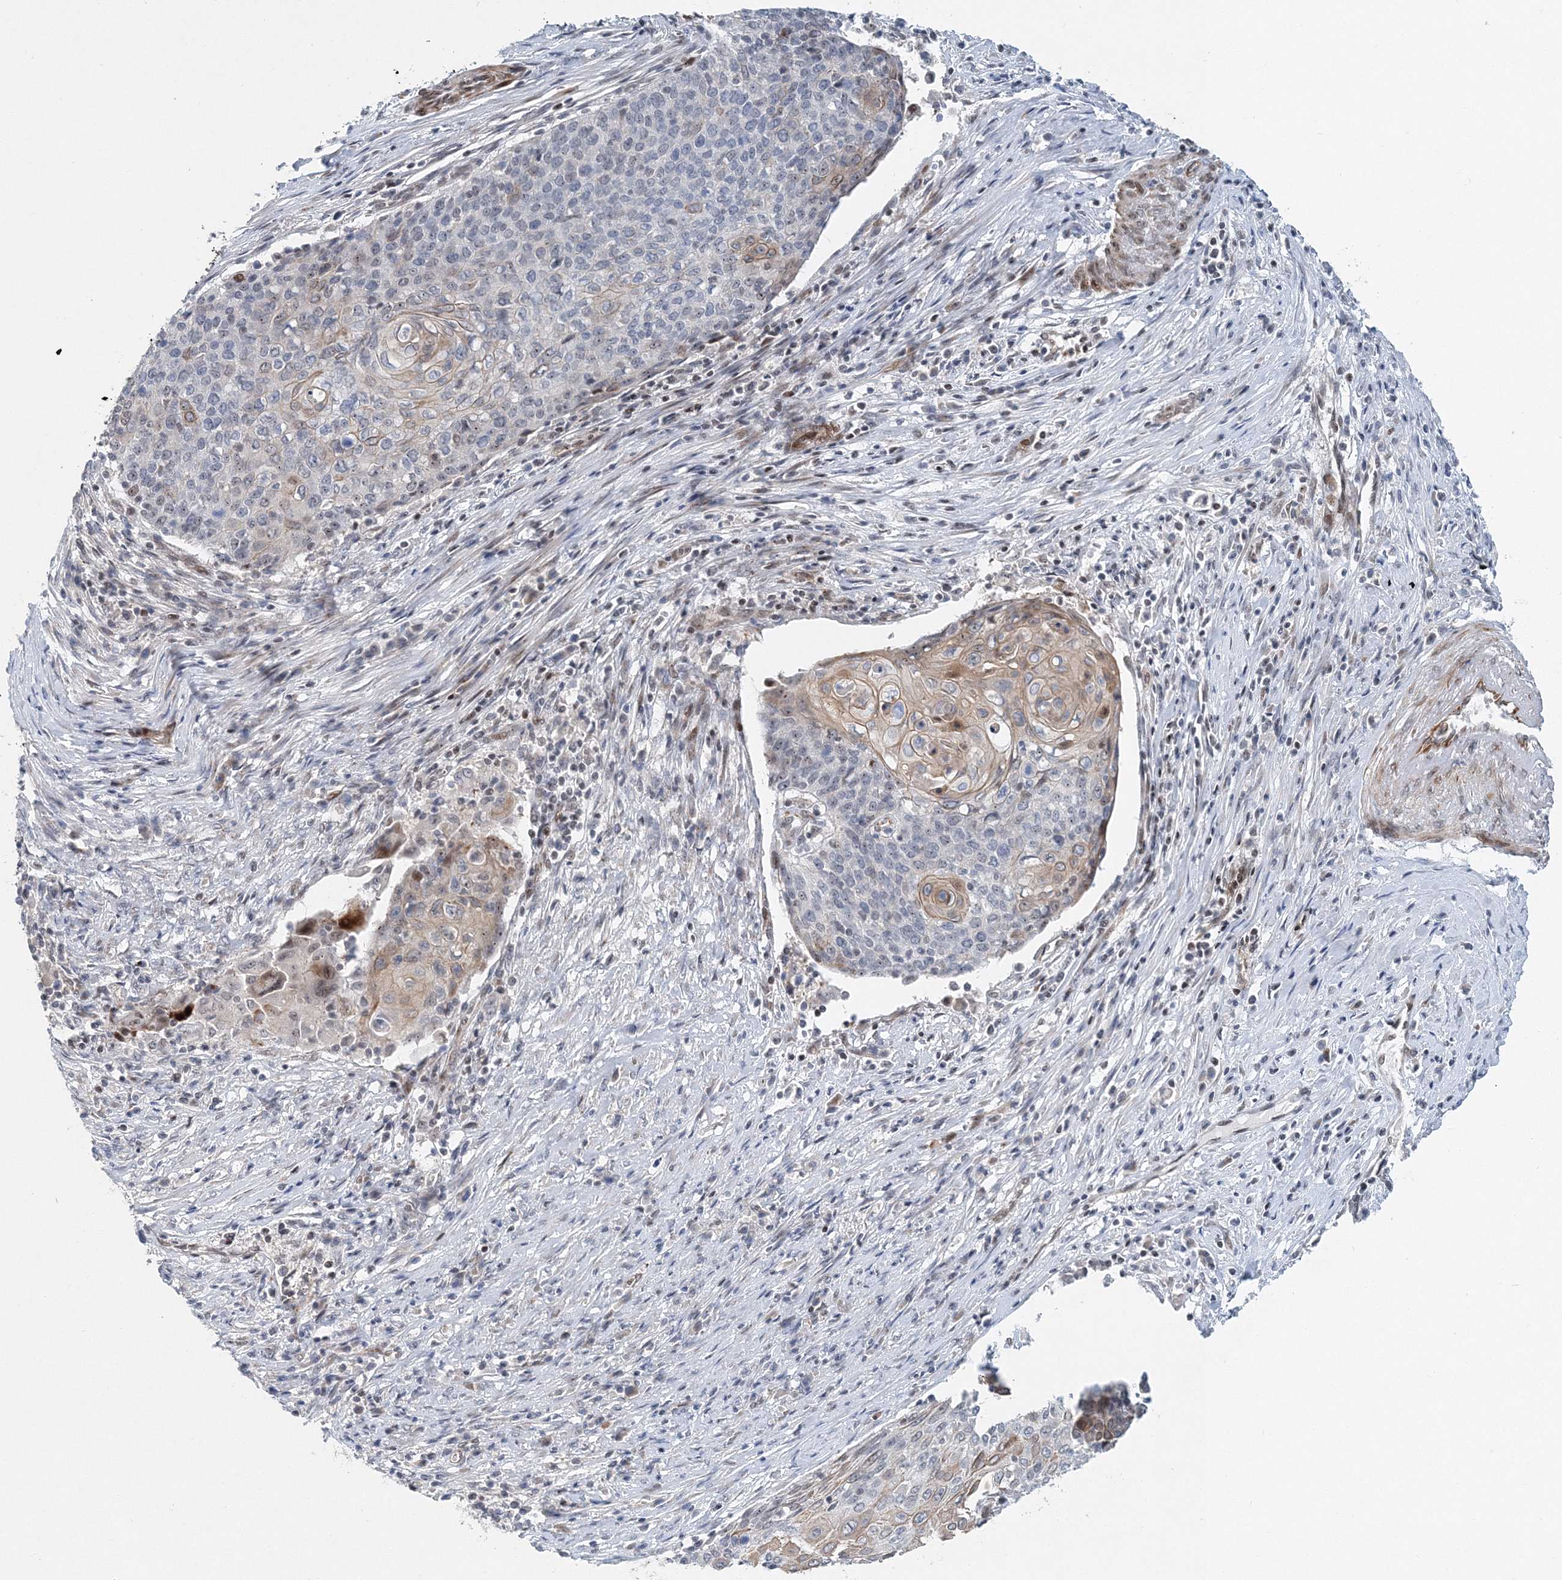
{"staining": {"intensity": "negative", "quantity": "none", "location": "none"}, "tissue": "cervical cancer", "cell_type": "Tumor cells", "image_type": "cancer", "snomed": [{"axis": "morphology", "description": "Squamous cell carcinoma, NOS"}, {"axis": "topography", "description": "Cervix"}], "caption": "Immunohistochemical staining of human cervical cancer (squamous cell carcinoma) exhibits no significant positivity in tumor cells.", "gene": "UIMC1", "patient": {"sex": "female", "age": 39}}